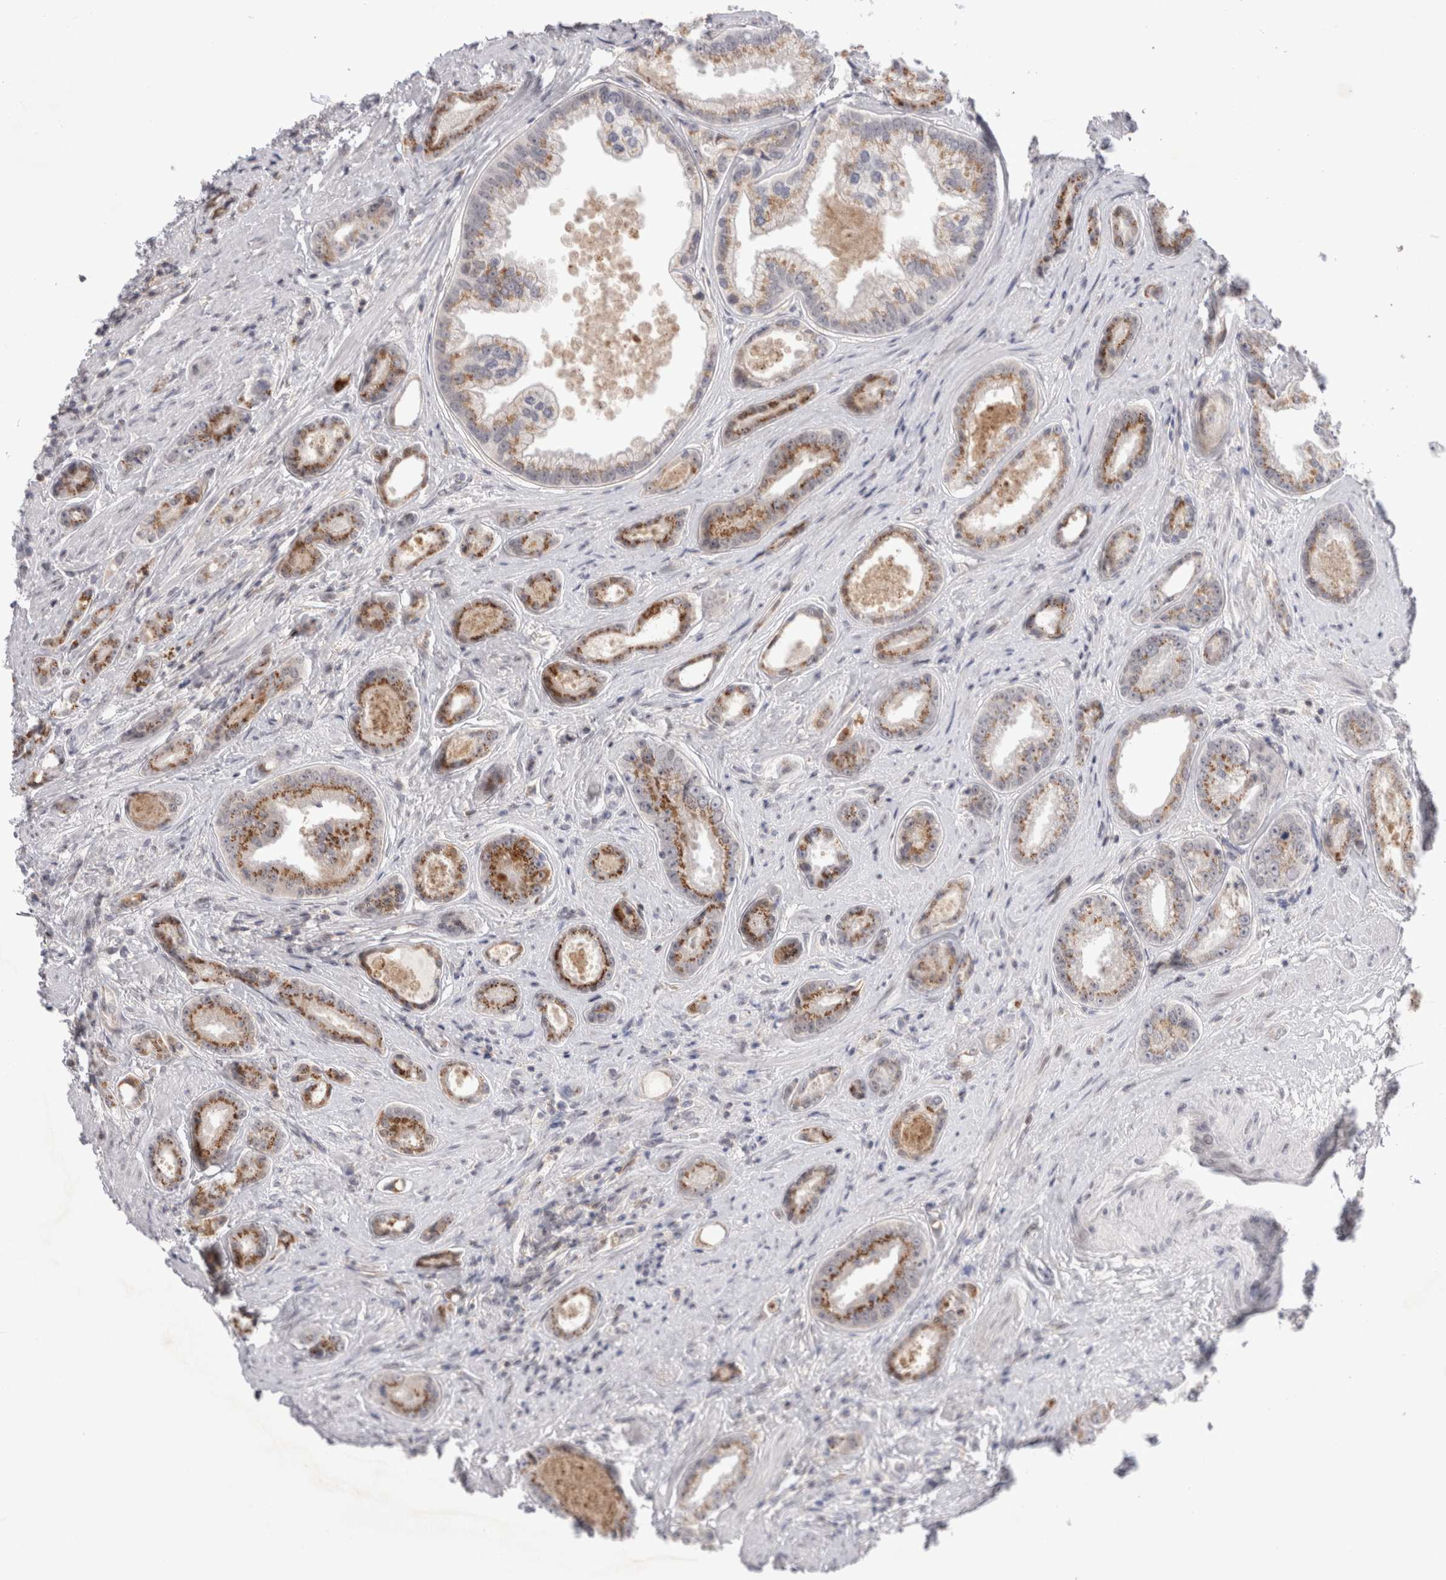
{"staining": {"intensity": "moderate", "quantity": ">75%", "location": "cytoplasmic/membranous"}, "tissue": "prostate cancer", "cell_type": "Tumor cells", "image_type": "cancer", "snomed": [{"axis": "morphology", "description": "Adenocarcinoma, High grade"}, {"axis": "topography", "description": "Prostate"}], "caption": "The immunohistochemical stain highlights moderate cytoplasmic/membranous positivity in tumor cells of prostate cancer tissue.", "gene": "CERS5", "patient": {"sex": "male", "age": 61}}